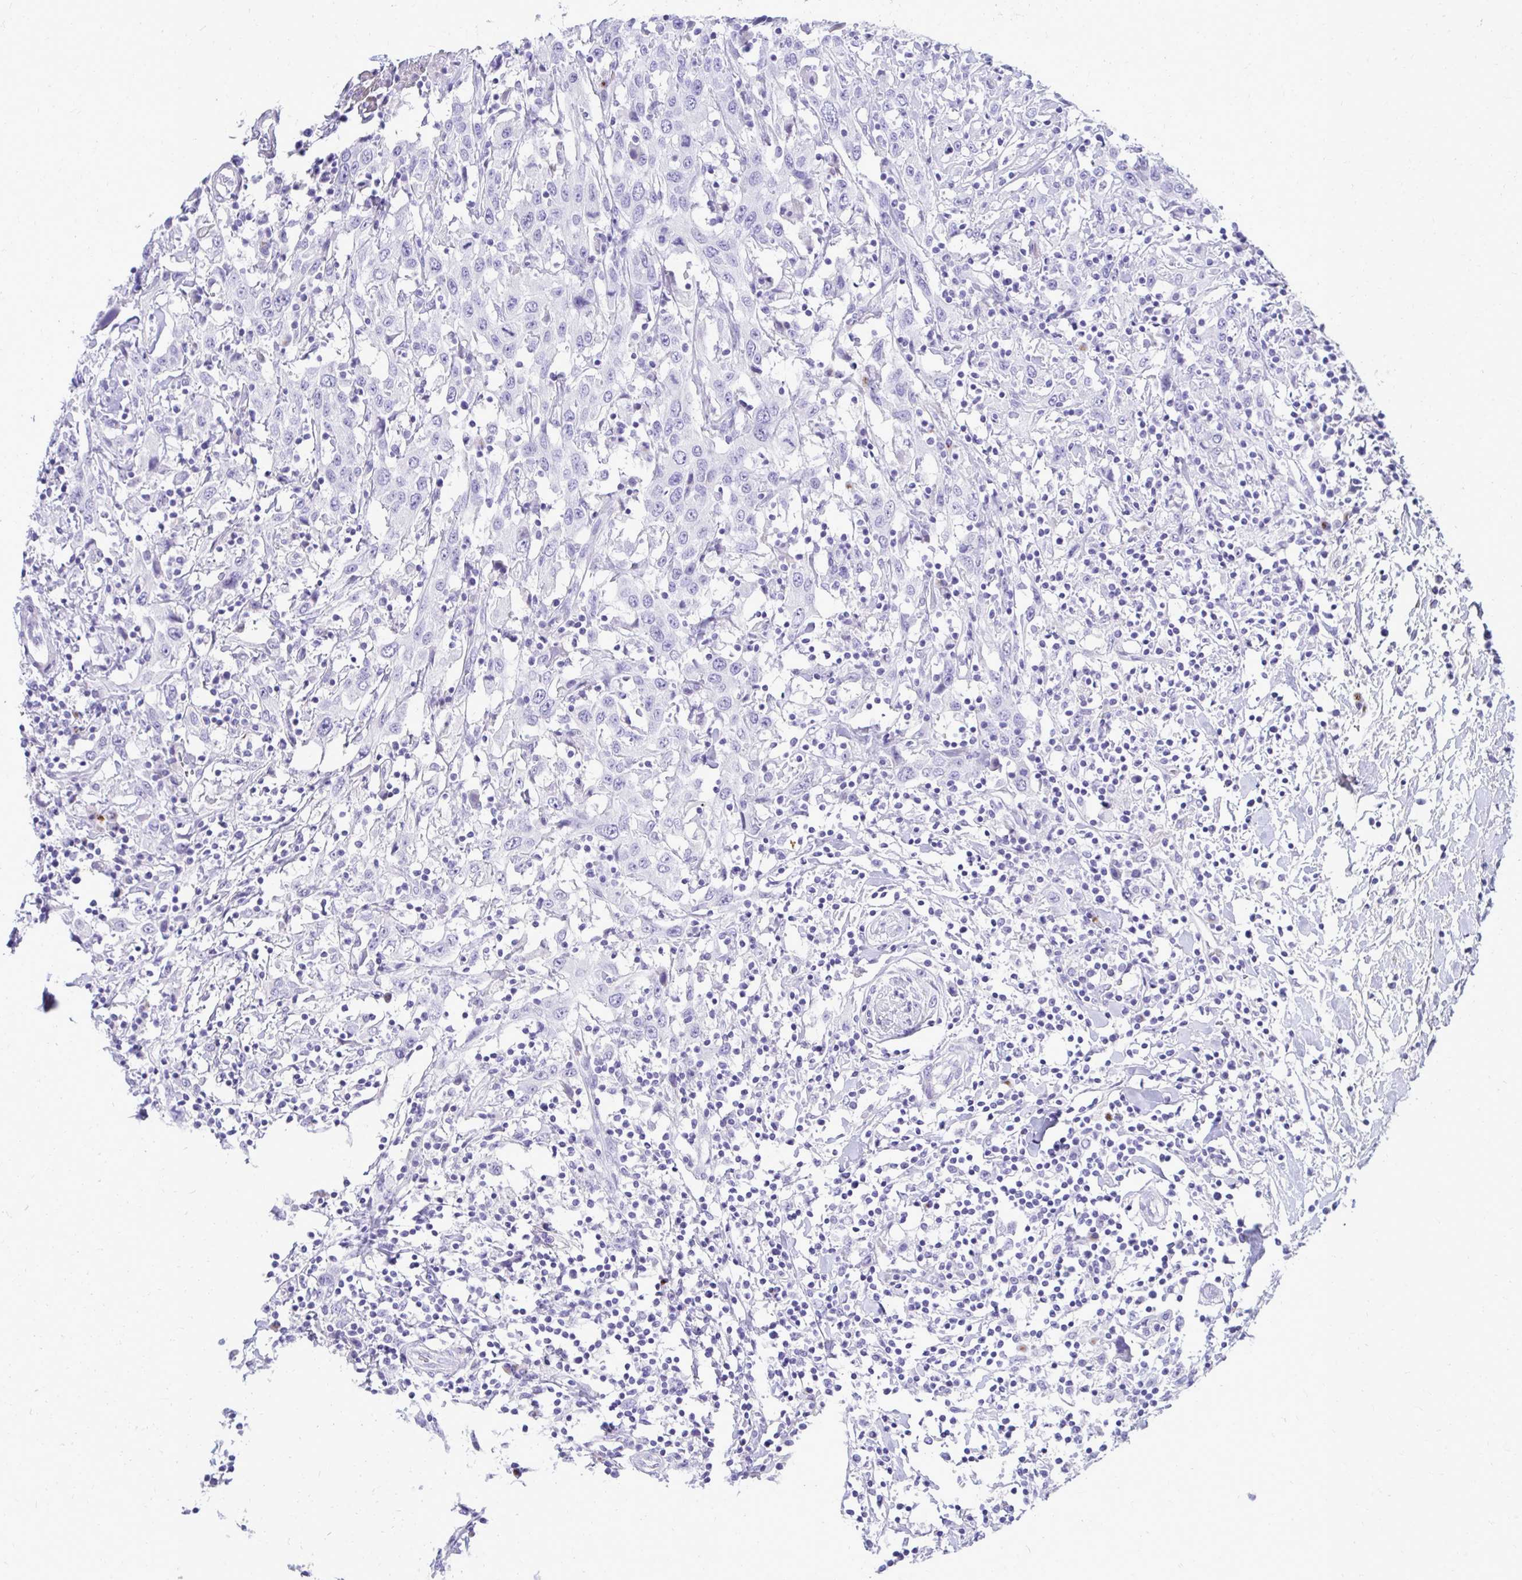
{"staining": {"intensity": "negative", "quantity": "none", "location": "none"}, "tissue": "urothelial cancer", "cell_type": "Tumor cells", "image_type": "cancer", "snomed": [{"axis": "morphology", "description": "Urothelial carcinoma, High grade"}, {"axis": "topography", "description": "Urinary bladder"}], "caption": "A high-resolution micrograph shows IHC staining of high-grade urothelial carcinoma, which reveals no significant staining in tumor cells. (Immunohistochemistry, brightfield microscopy, high magnification).", "gene": "ANKDD1B", "patient": {"sex": "male", "age": 61}}